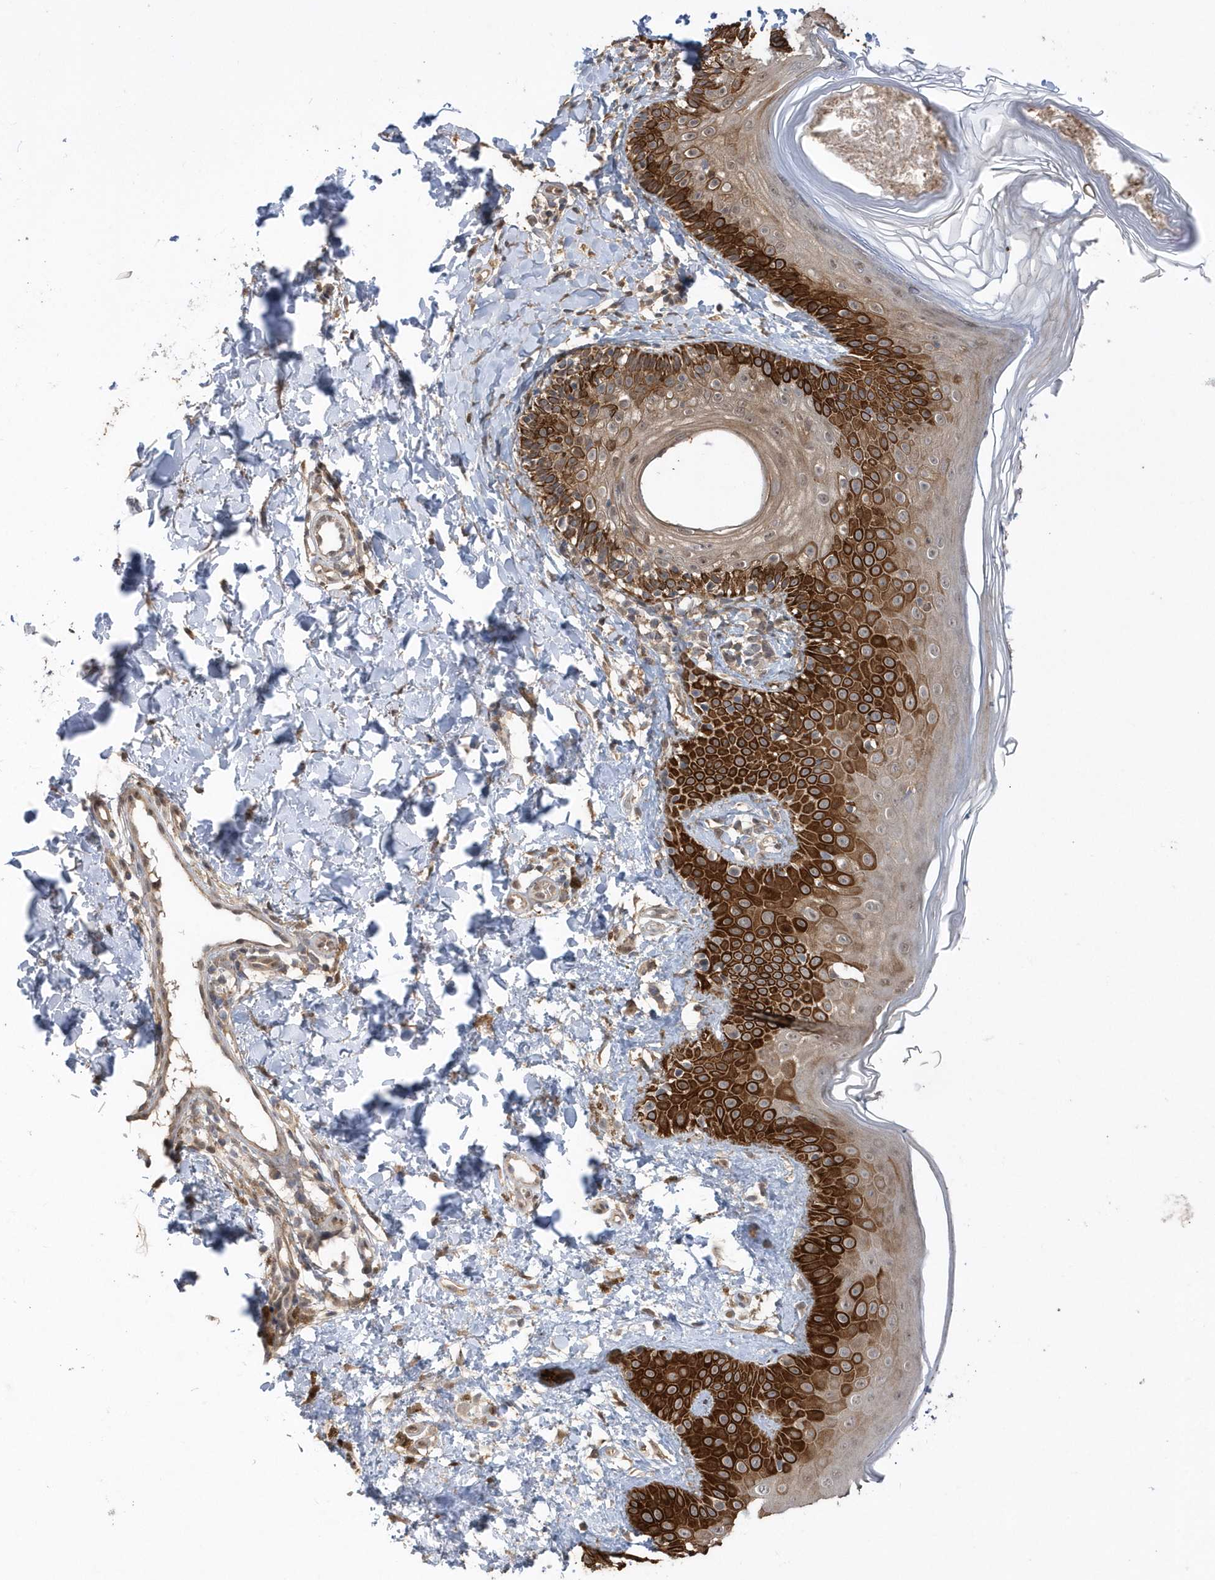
{"staining": {"intensity": "moderate", "quantity": ">75%", "location": "cytoplasmic/membranous"}, "tissue": "skin", "cell_type": "Fibroblasts", "image_type": "normal", "snomed": [{"axis": "morphology", "description": "Normal tissue, NOS"}, {"axis": "topography", "description": "Skin"}], "caption": "The micrograph exhibits staining of normal skin, revealing moderate cytoplasmic/membranous protein positivity (brown color) within fibroblasts. Using DAB (3,3'-diaminobenzidine) (brown) and hematoxylin (blue) stains, captured at high magnification using brightfield microscopy.", "gene": "RPEL1", "patient": {"sex": "male", "age": 52}}